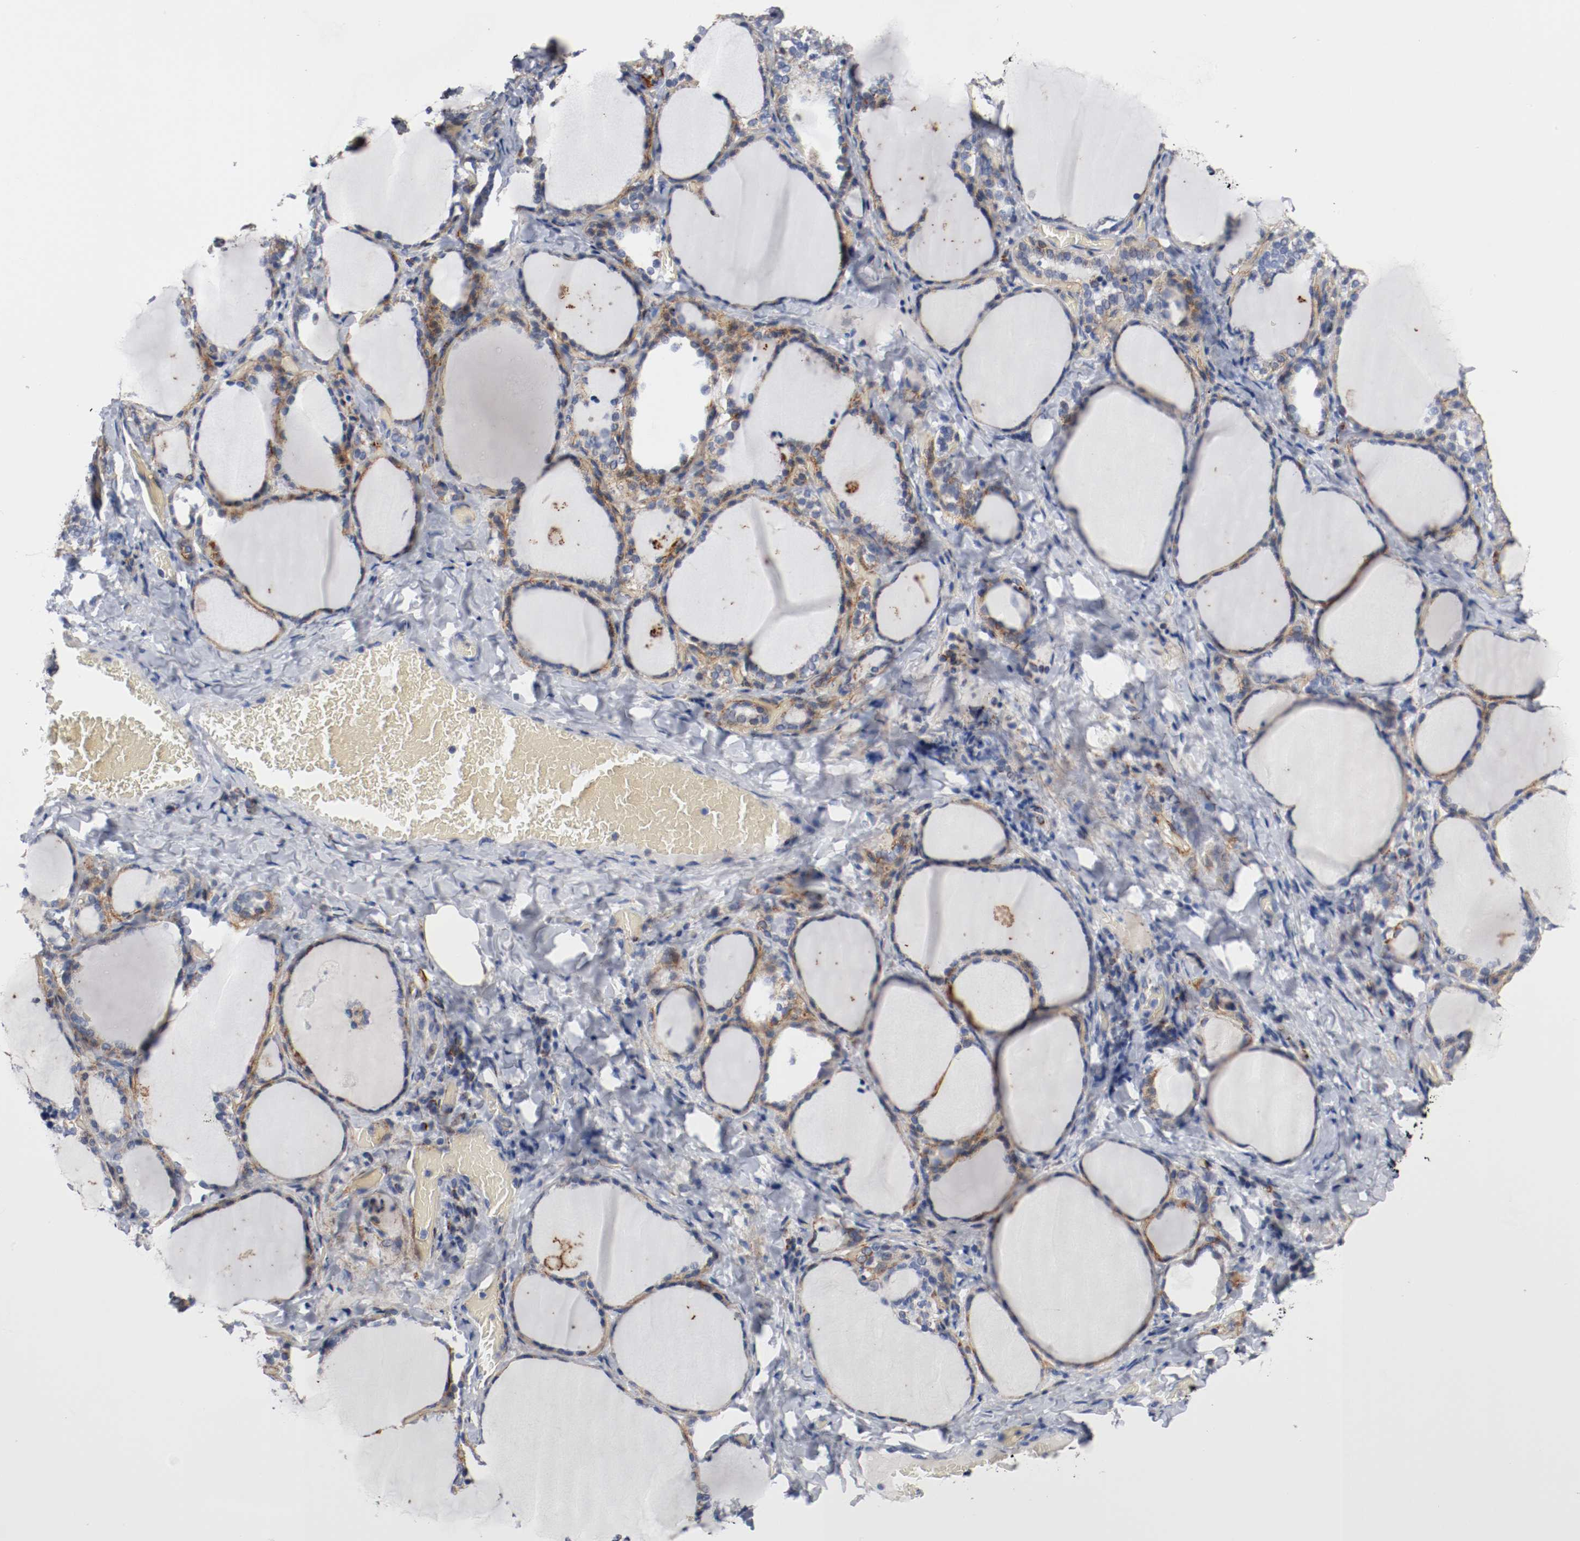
{"staining": {"intensity": "moderate", "quantity": ">75%", "location": "cytoplasmic/membranous"}, "tissue": "thyroid gland", "cell_type": "Glandular cells", "image_type": "normal", "snomed": [{"axis": "morphology", "description": "Normal tissue, NOS"}, {"axis": "morphology", "description": "Papillary adenocarcinoma, NOS"}, {"axis": "topography", "description": "Thyroid gland"}], "caption": "The immunohistochemical stain shows moderate cytoplasmic/membranous positivity in glandular cells of unremarkable thyroid gland.", "gene": "TUBD1", "patient": {"sex": "female", "age": 30}}